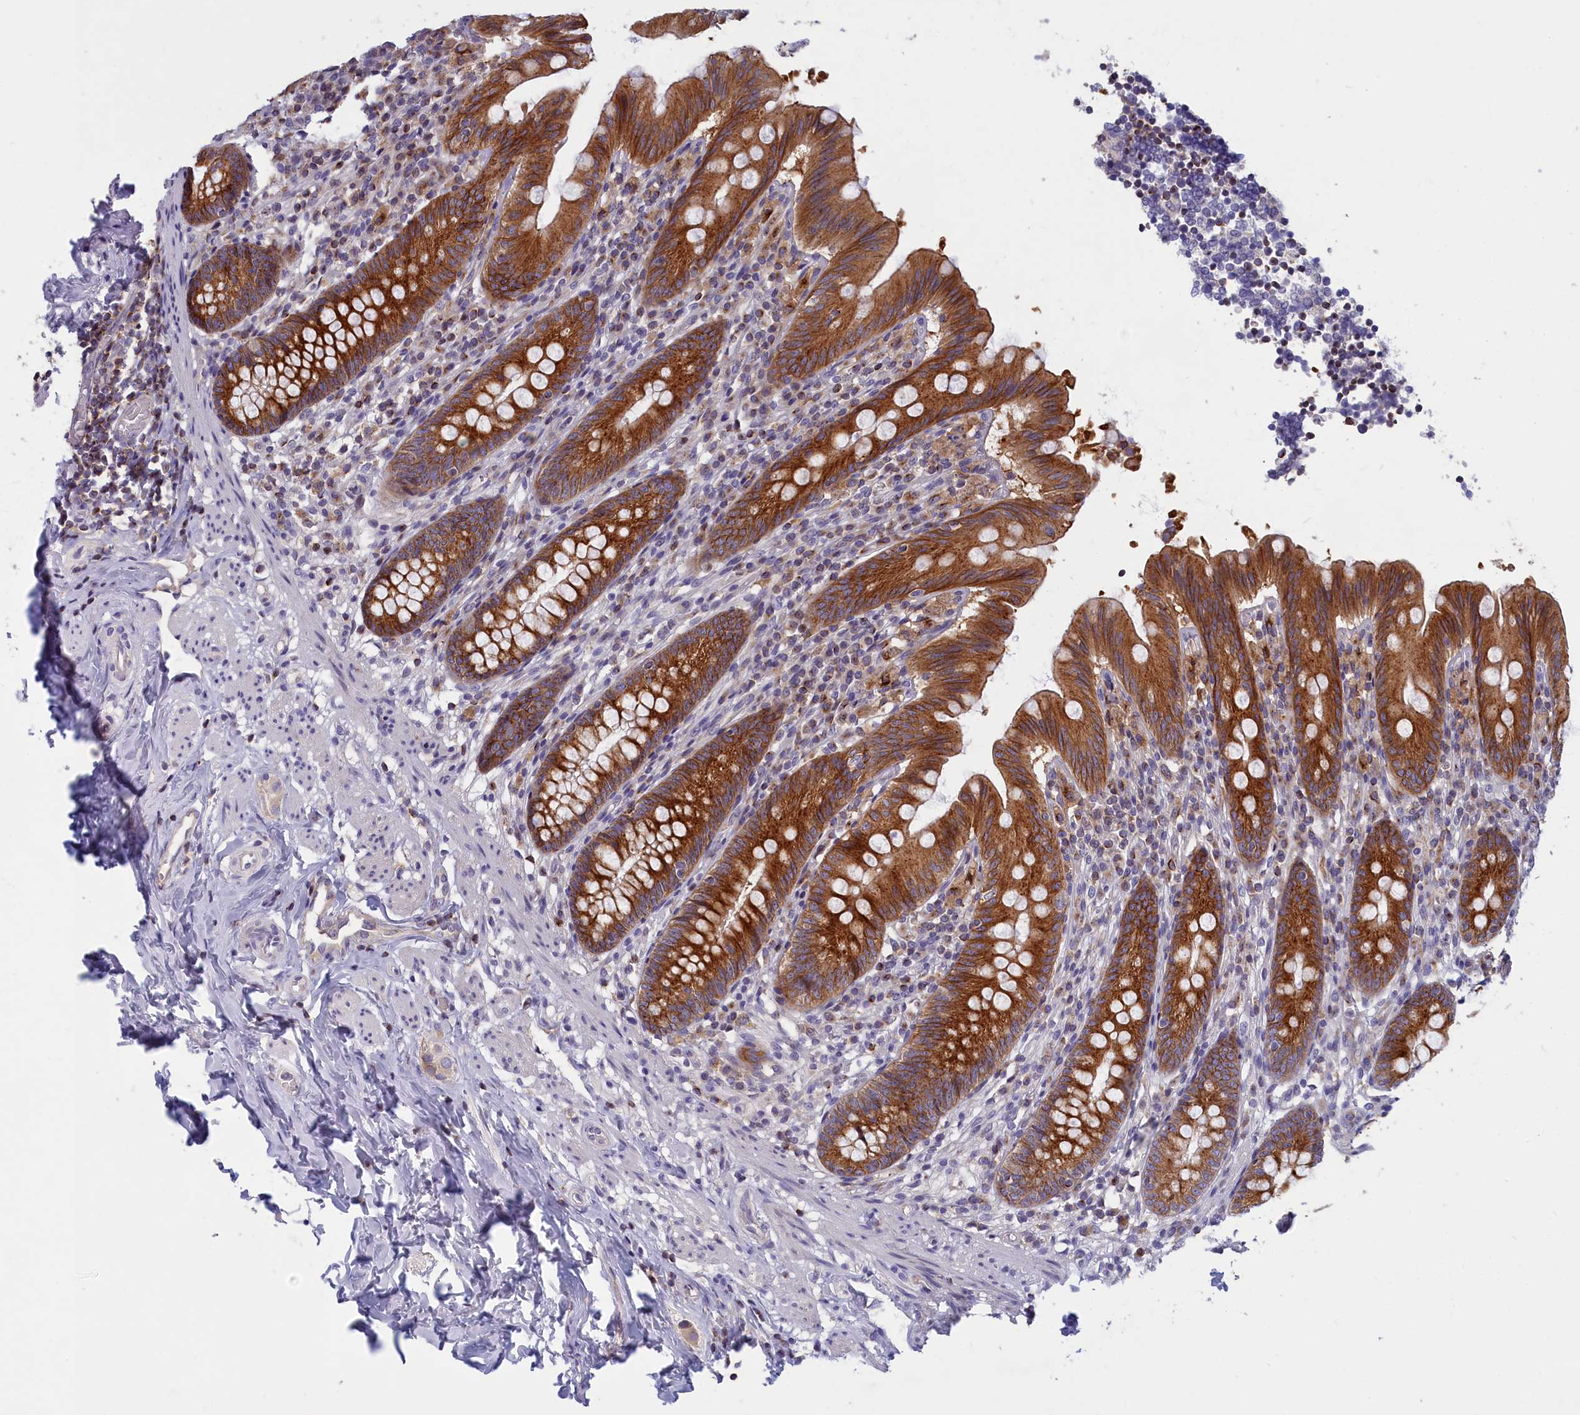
{"staining": {"intensity": "strong", "quantity": ">75%", "location": "cytoplasmic/membranous"}, "tissue": "appendix", "cell_type": "Glandular cells", "image_type": "normal", "snomed": [{"axis": "morphology", "description": "Normal tissue, NOS"}, {"axis": "topography", "description": "Appendix"}], "caption": "The image shows immunohistochemical staining of unremarkable appendix. There is strong cytoplasmic/membranous positivity is appreciated in about >75% of glandular cells.", "gene": "NOL10", "patient": {"sex": "male", "age": 55}}